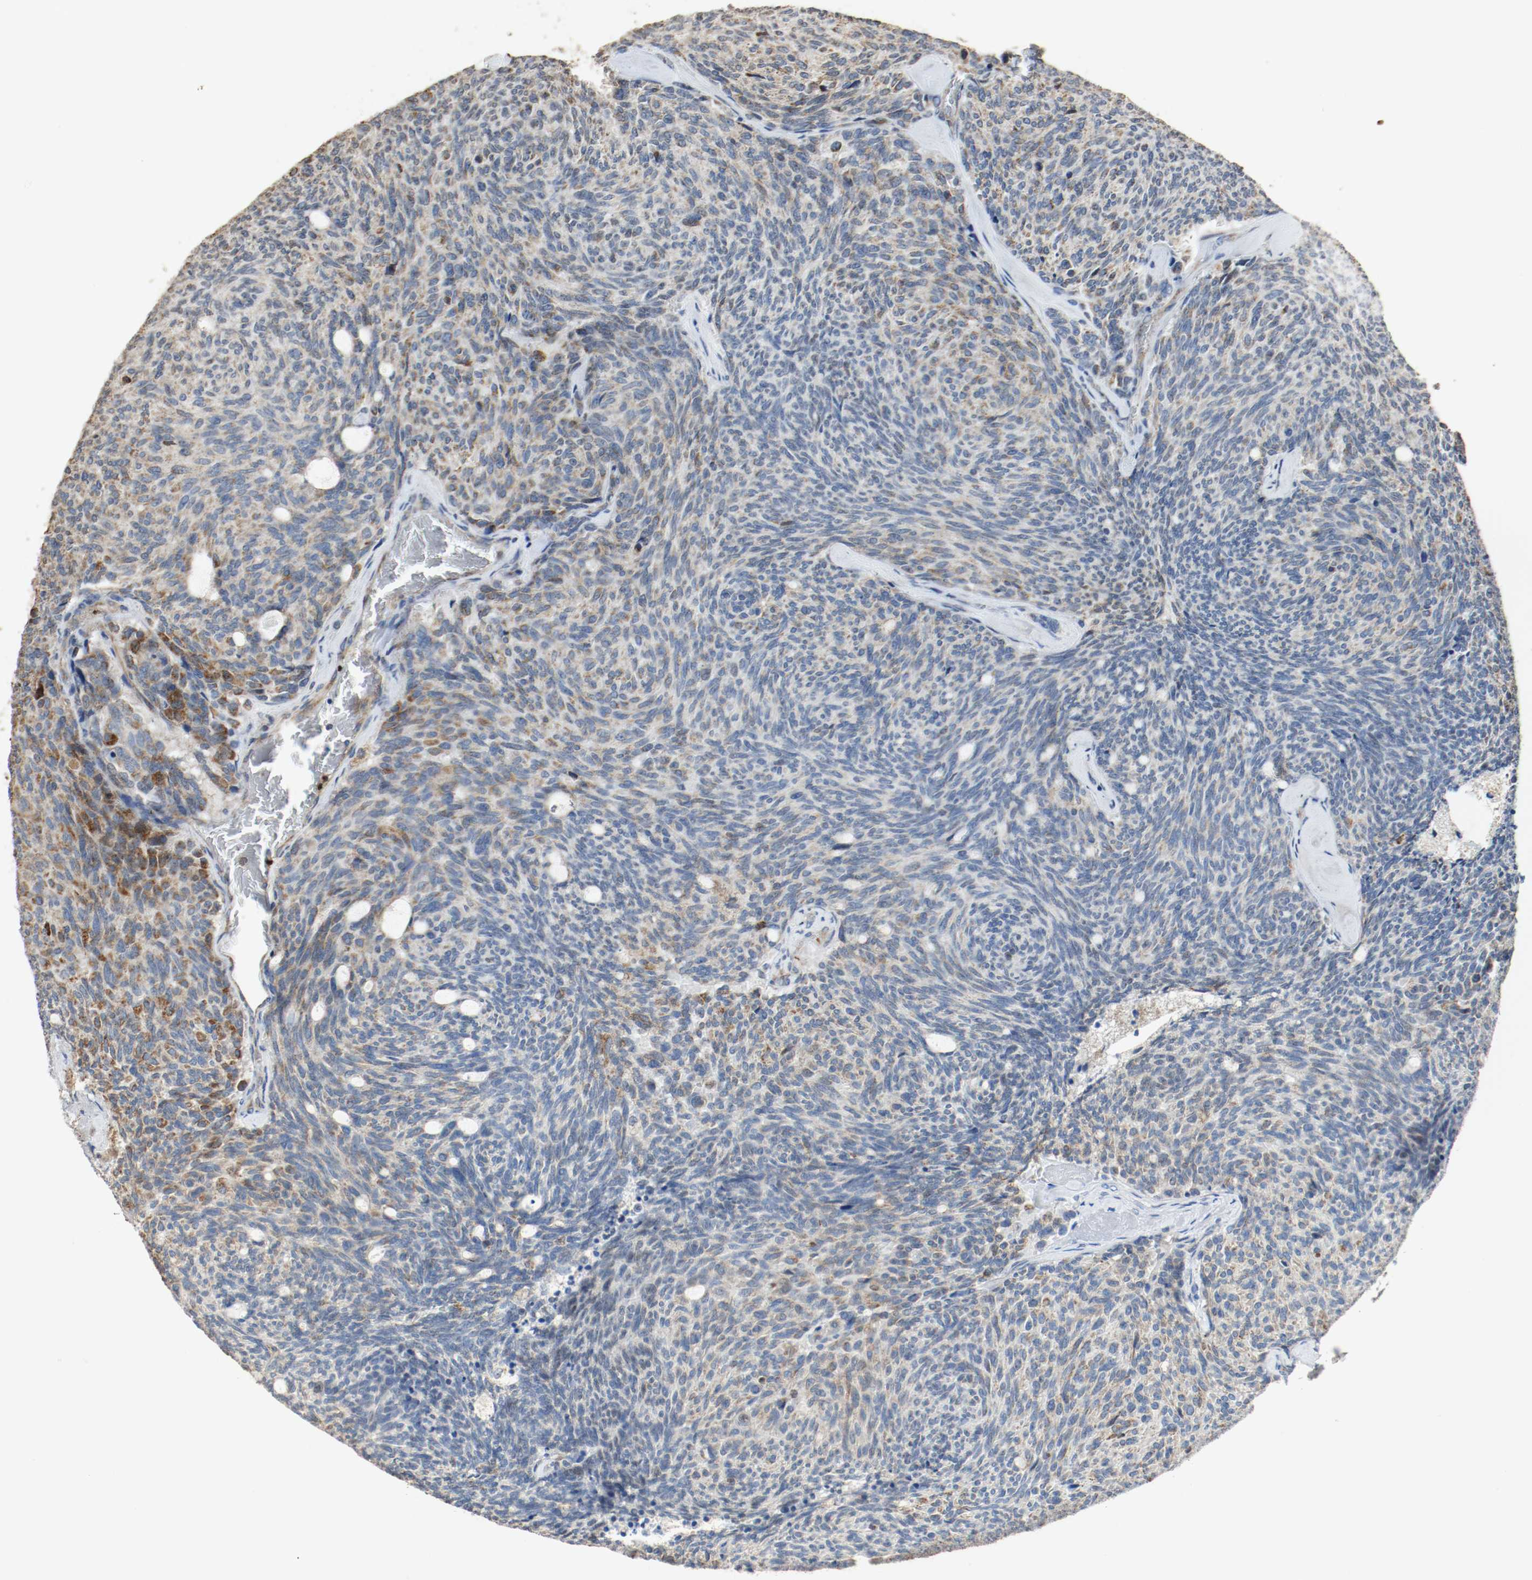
{"staining": {"intensity": "moderate", "quantity": ">75%", "location": "cytoplasmic/membranous"}, "tissue": "carcinoid", "cell_type": "Tumor cells", "image_type": "cancer", "snomed": [{"axis": "morphology", "description": "Carcinoid, malignant, NOS"}, {"axis": "topography", "description": "Pancreas"}], "caption": "Carcinoid (malignant) stained for a protein (brown) displays moderate cytoplasmic/membranous positive positivity in about >75% of tumor cells.", "gene": "ALDH4A1", "patient": {"sex": "female", "age": 54}}